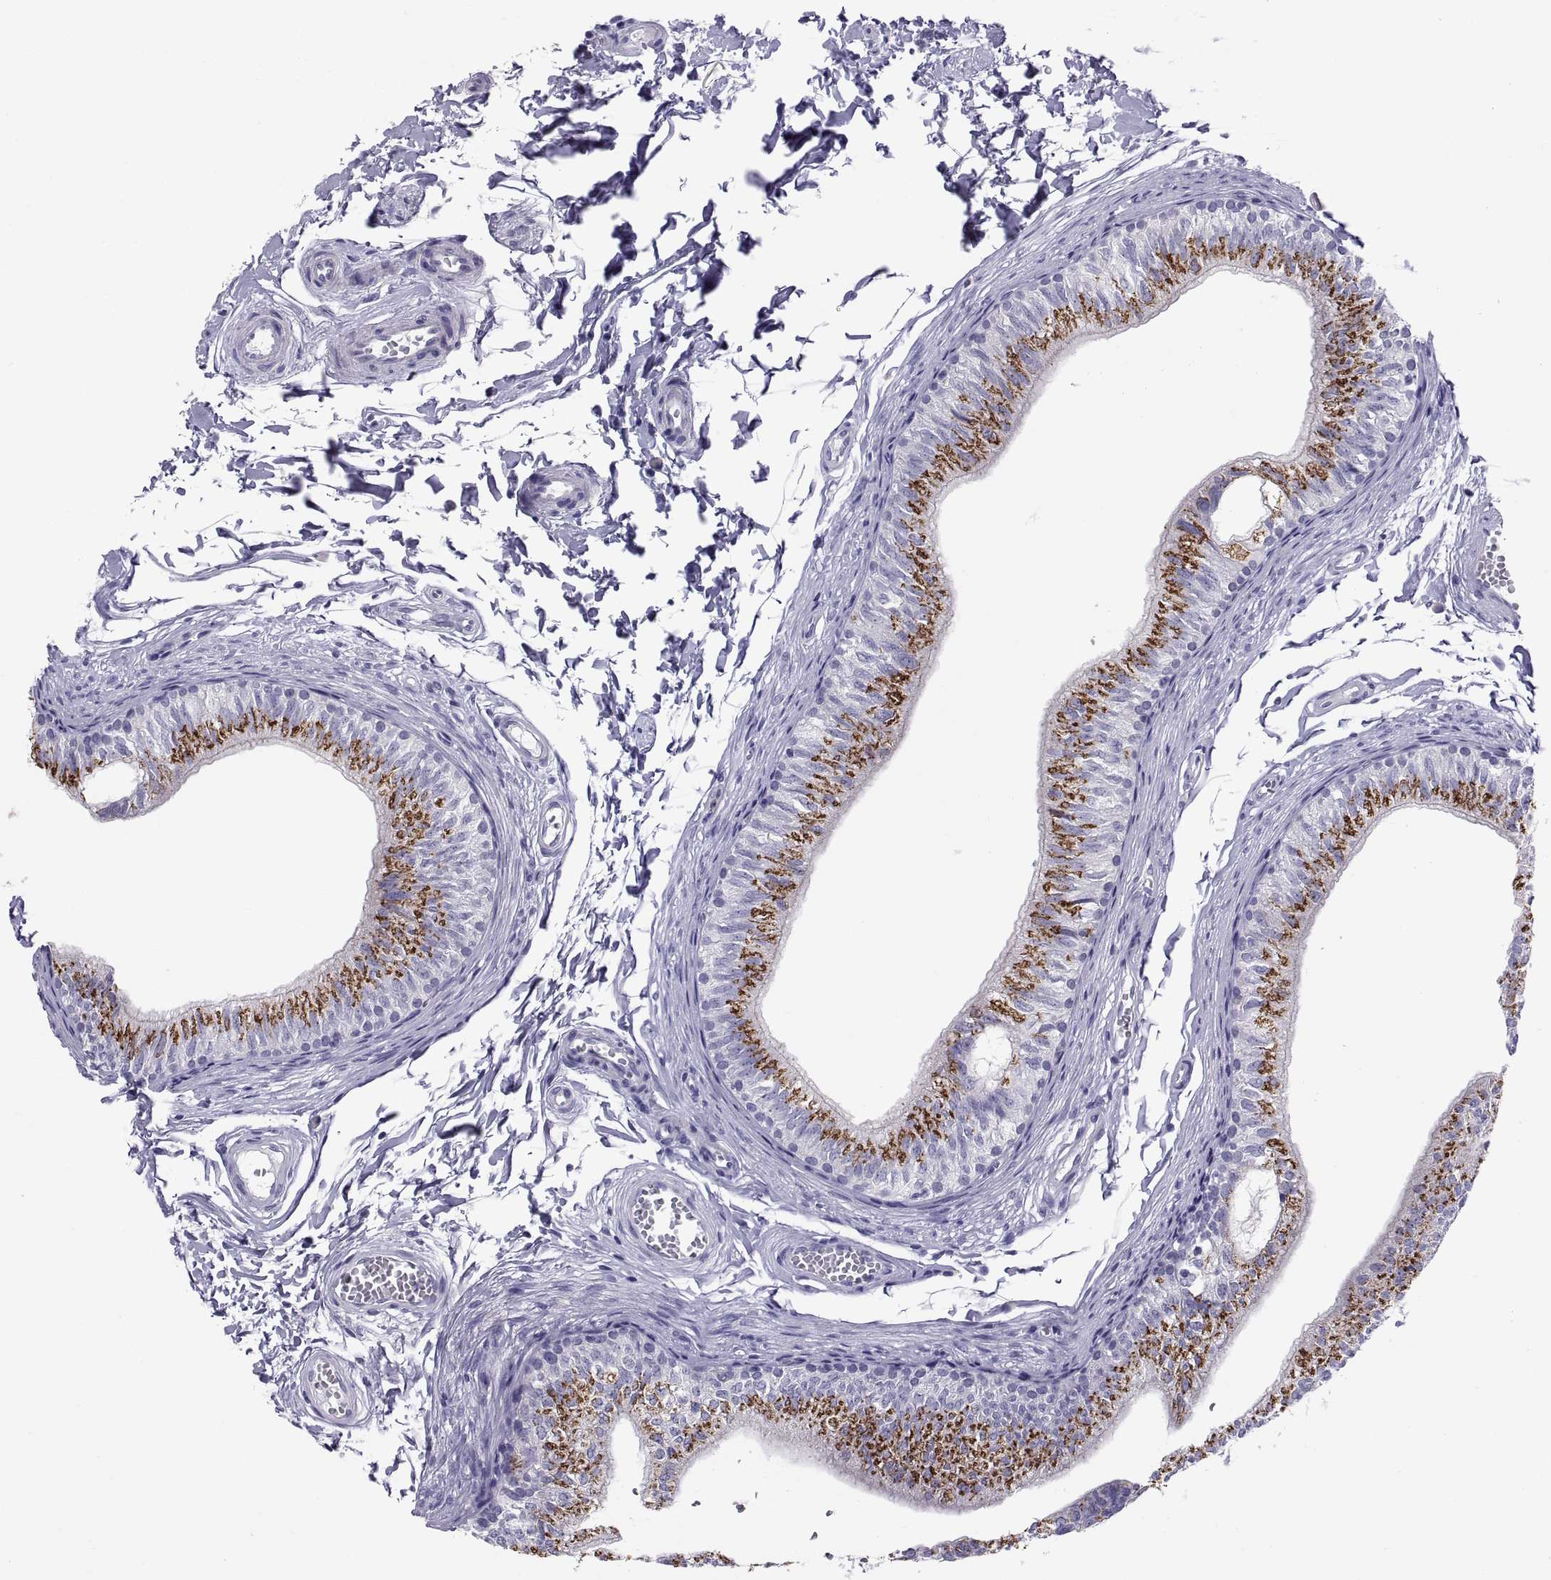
{"staining": {"intensity": "strong", "quantity": "25%-75%", "location": "cytoplasmic/membranous"}, "tissue": "epididymis", "cell_type": "Glandular cells", "image_type": "normal", "snomed": [{"axis": "morphology", "description": "Normal tissue, NOS"}, {"axis": "topography", "description": "Epididymis"}], "caption": "An image of human epididymis stained for a protein demonstrates strong cytoplasmic/membranous brown staining in glandular cells. (brown staining indicates protein expression, while blue staining denotes nuclei).", "gene": "RNASE12", "patient": {"sex": "male", "age": 22}}